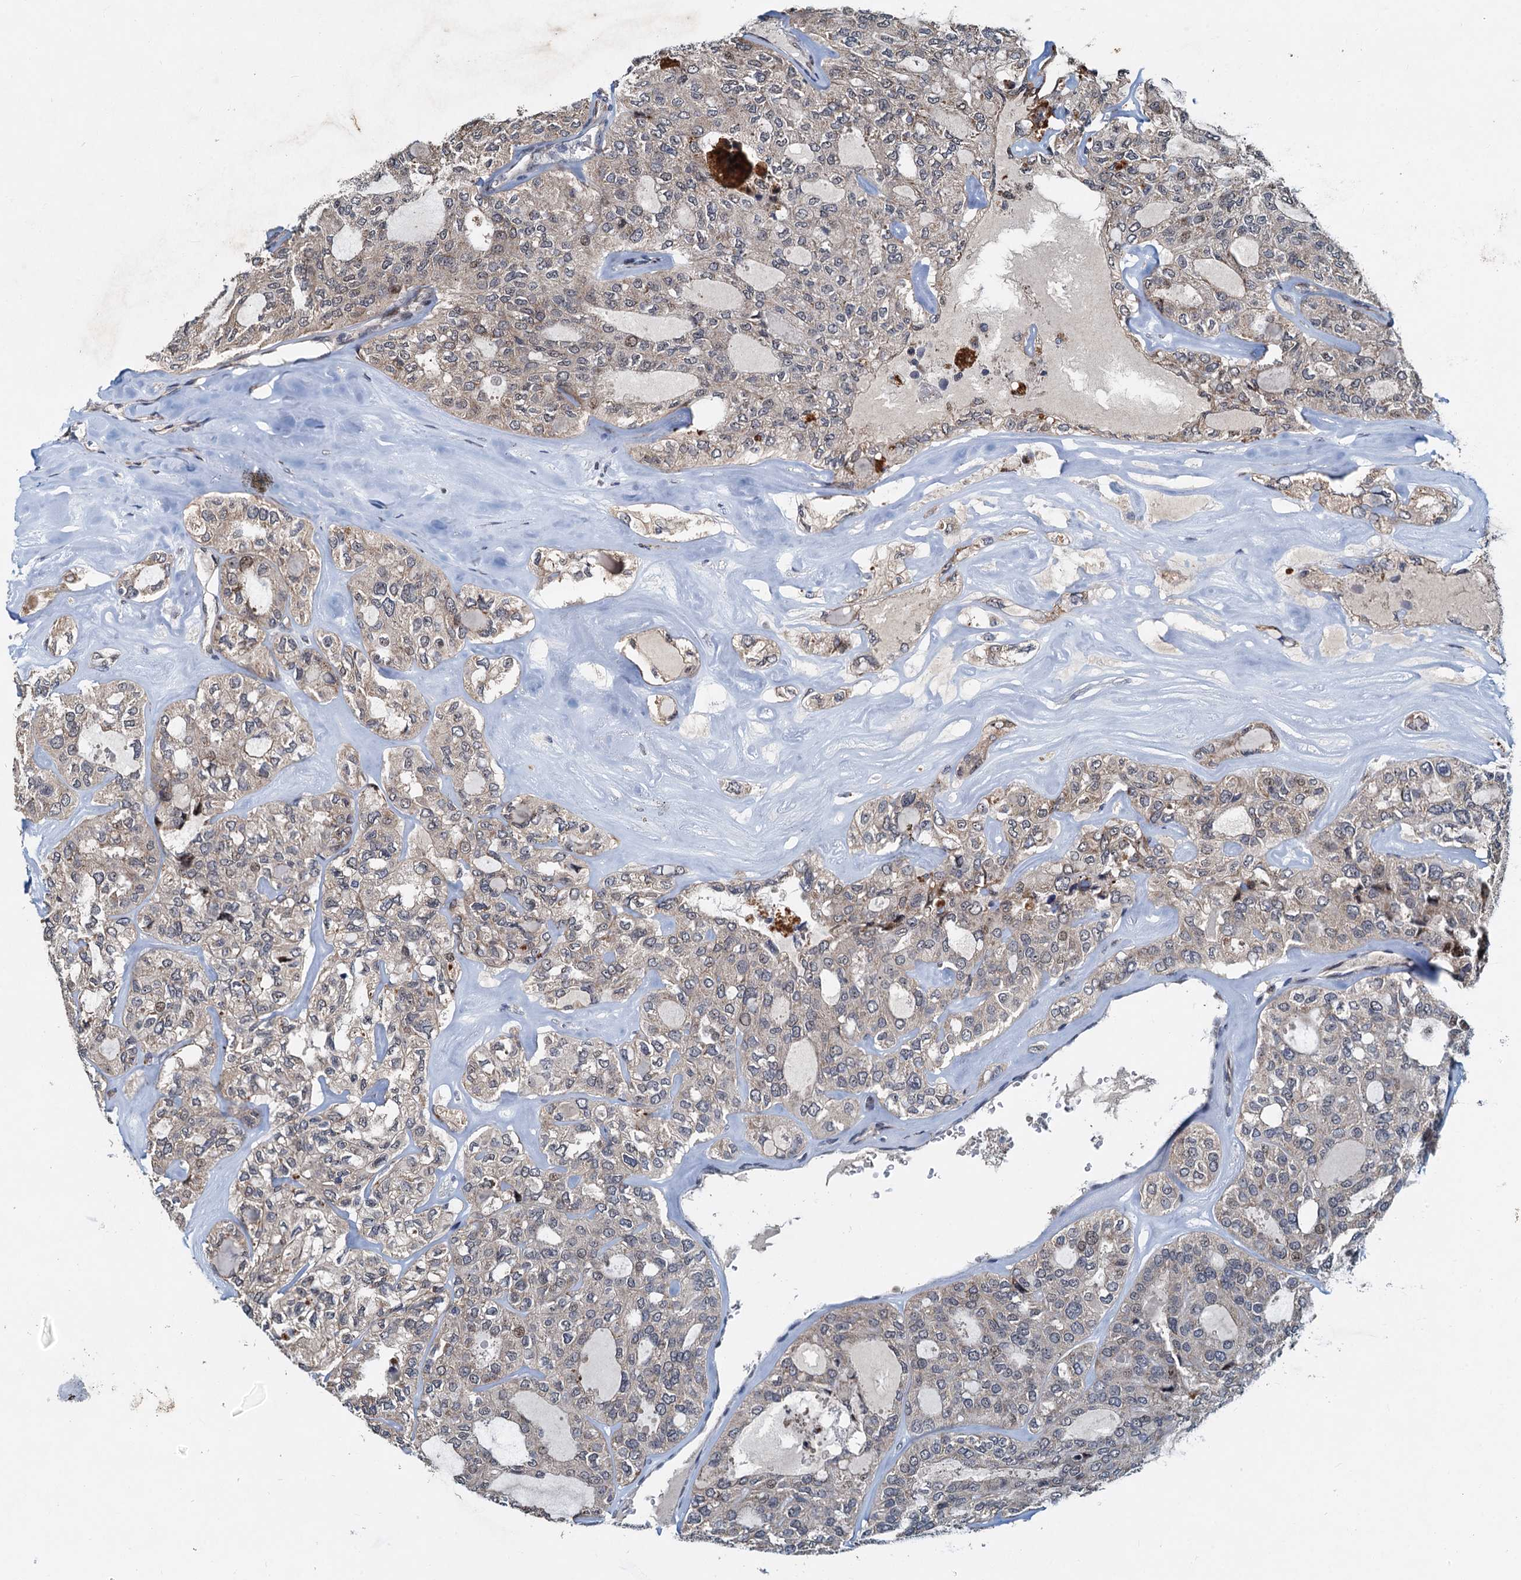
{"staining": {"intensity": "weak", "quantity": "25%-75%", "location": "cytoplasmic/membranous"}, "tissue": "thyroid cancer", "cell_type": "Tumor cells", "image_type": "cancer", "snomed": [{"axis": "morphology", "description": "Follicular adenoma carcinoma, NOS"}, {"axis": "topography", "description": "Thyroid gland"}], "caption": "Tumor cells reveal low levels of weak cytoplasmic/membranous staining in about 25%-75% of cells in thyroid follicular adenoma carcinoma.", "gene": "DNAJC21", "patient": {"sex": "male", "age": 75}}